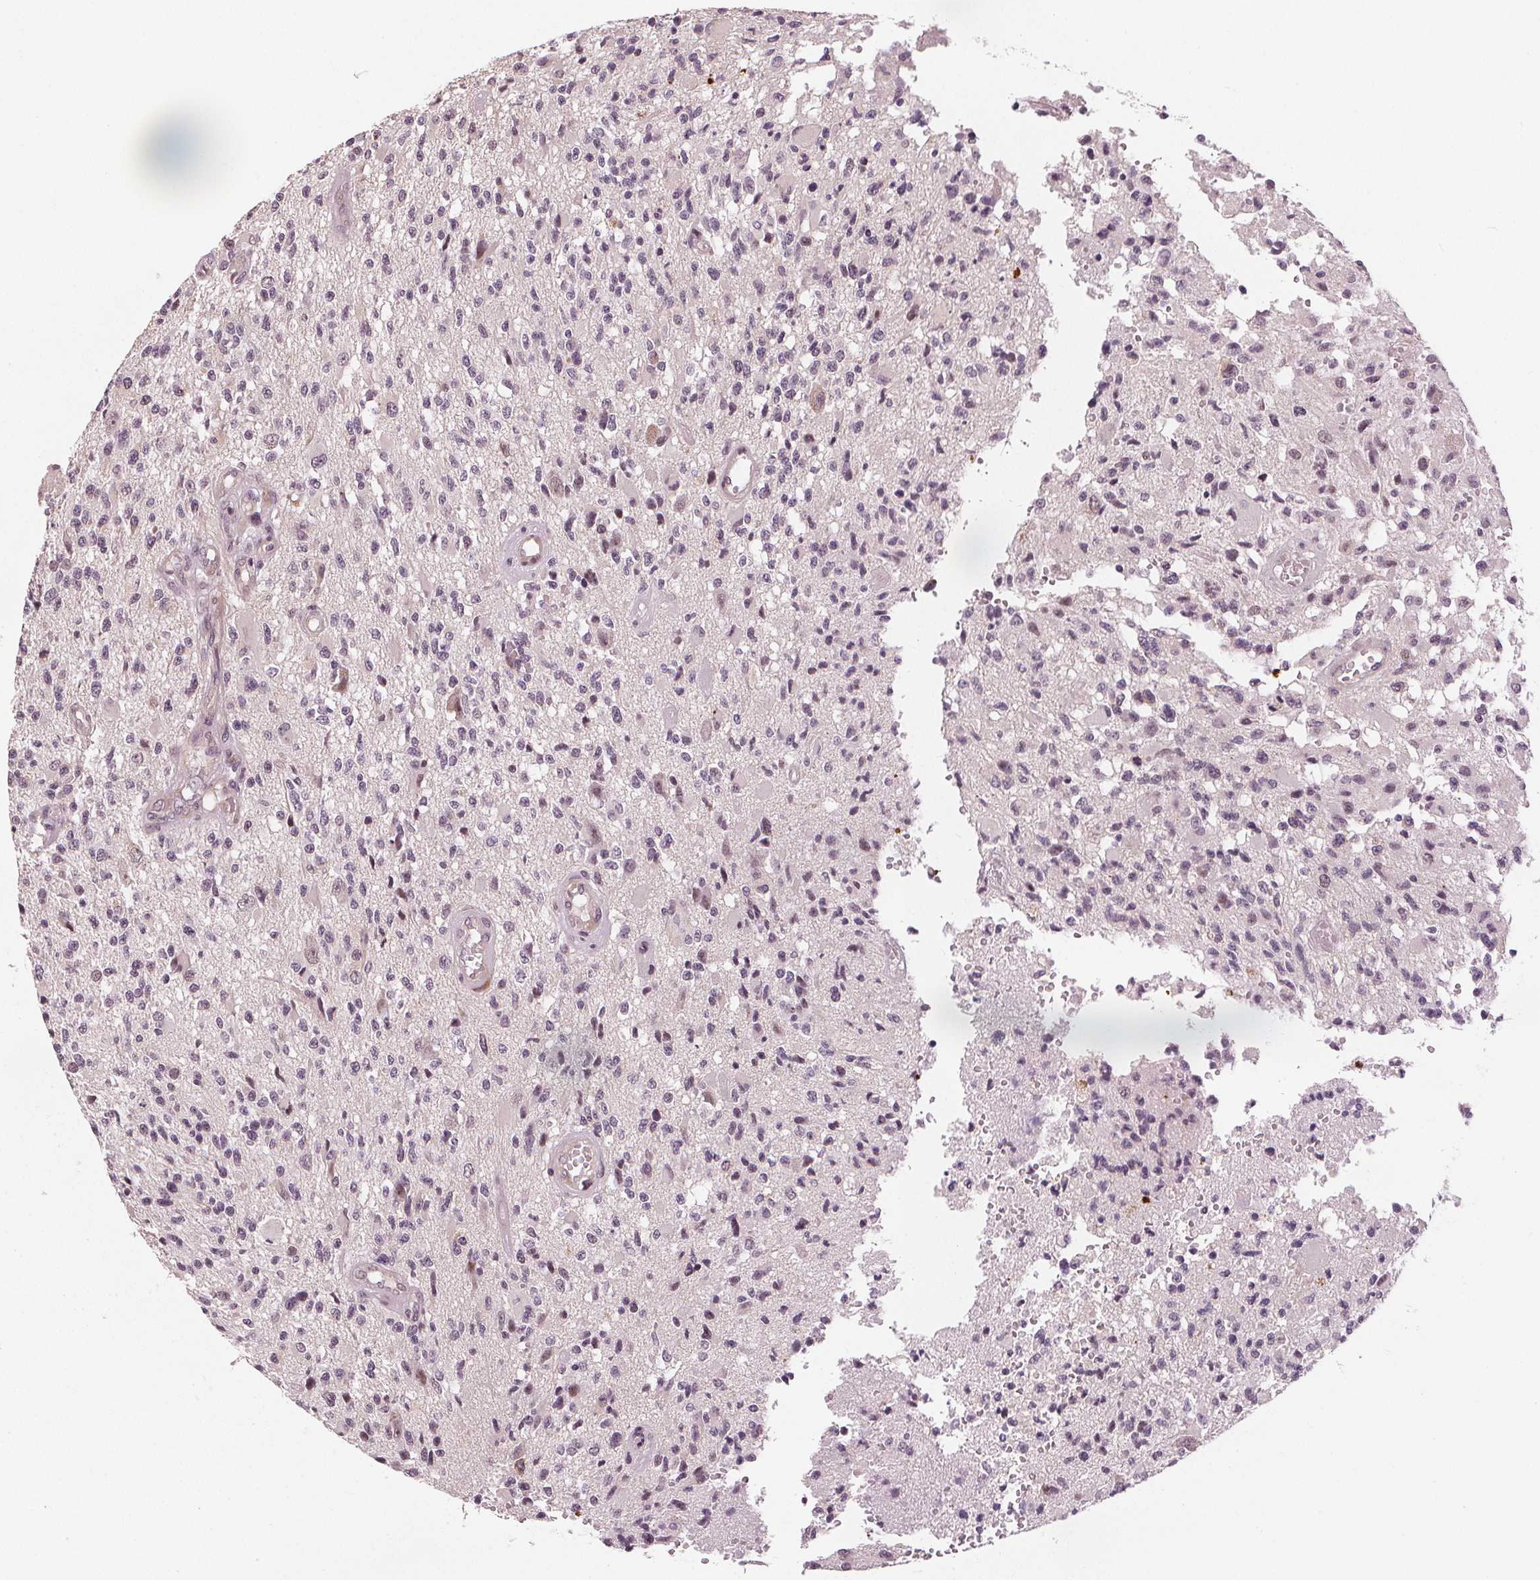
{"staining": {"intensity": "negative", "quantity": "none", "location": "none"}, "tissue": "glioma", "cell_type": "Tumor cells", "image_type": "cancer", "snomed": [{"axis": "morphology", "description": "Glioma, malignant, High grade"}, {"axis": "topography", "description": "Brain"}], "caption": "An immunohistochemistry (IHC) image of glioma is shown. There is no staining in tumor cells of glioma.", "gene": "SLC34A1", "patient": {"sex": "female", "age": 63}}